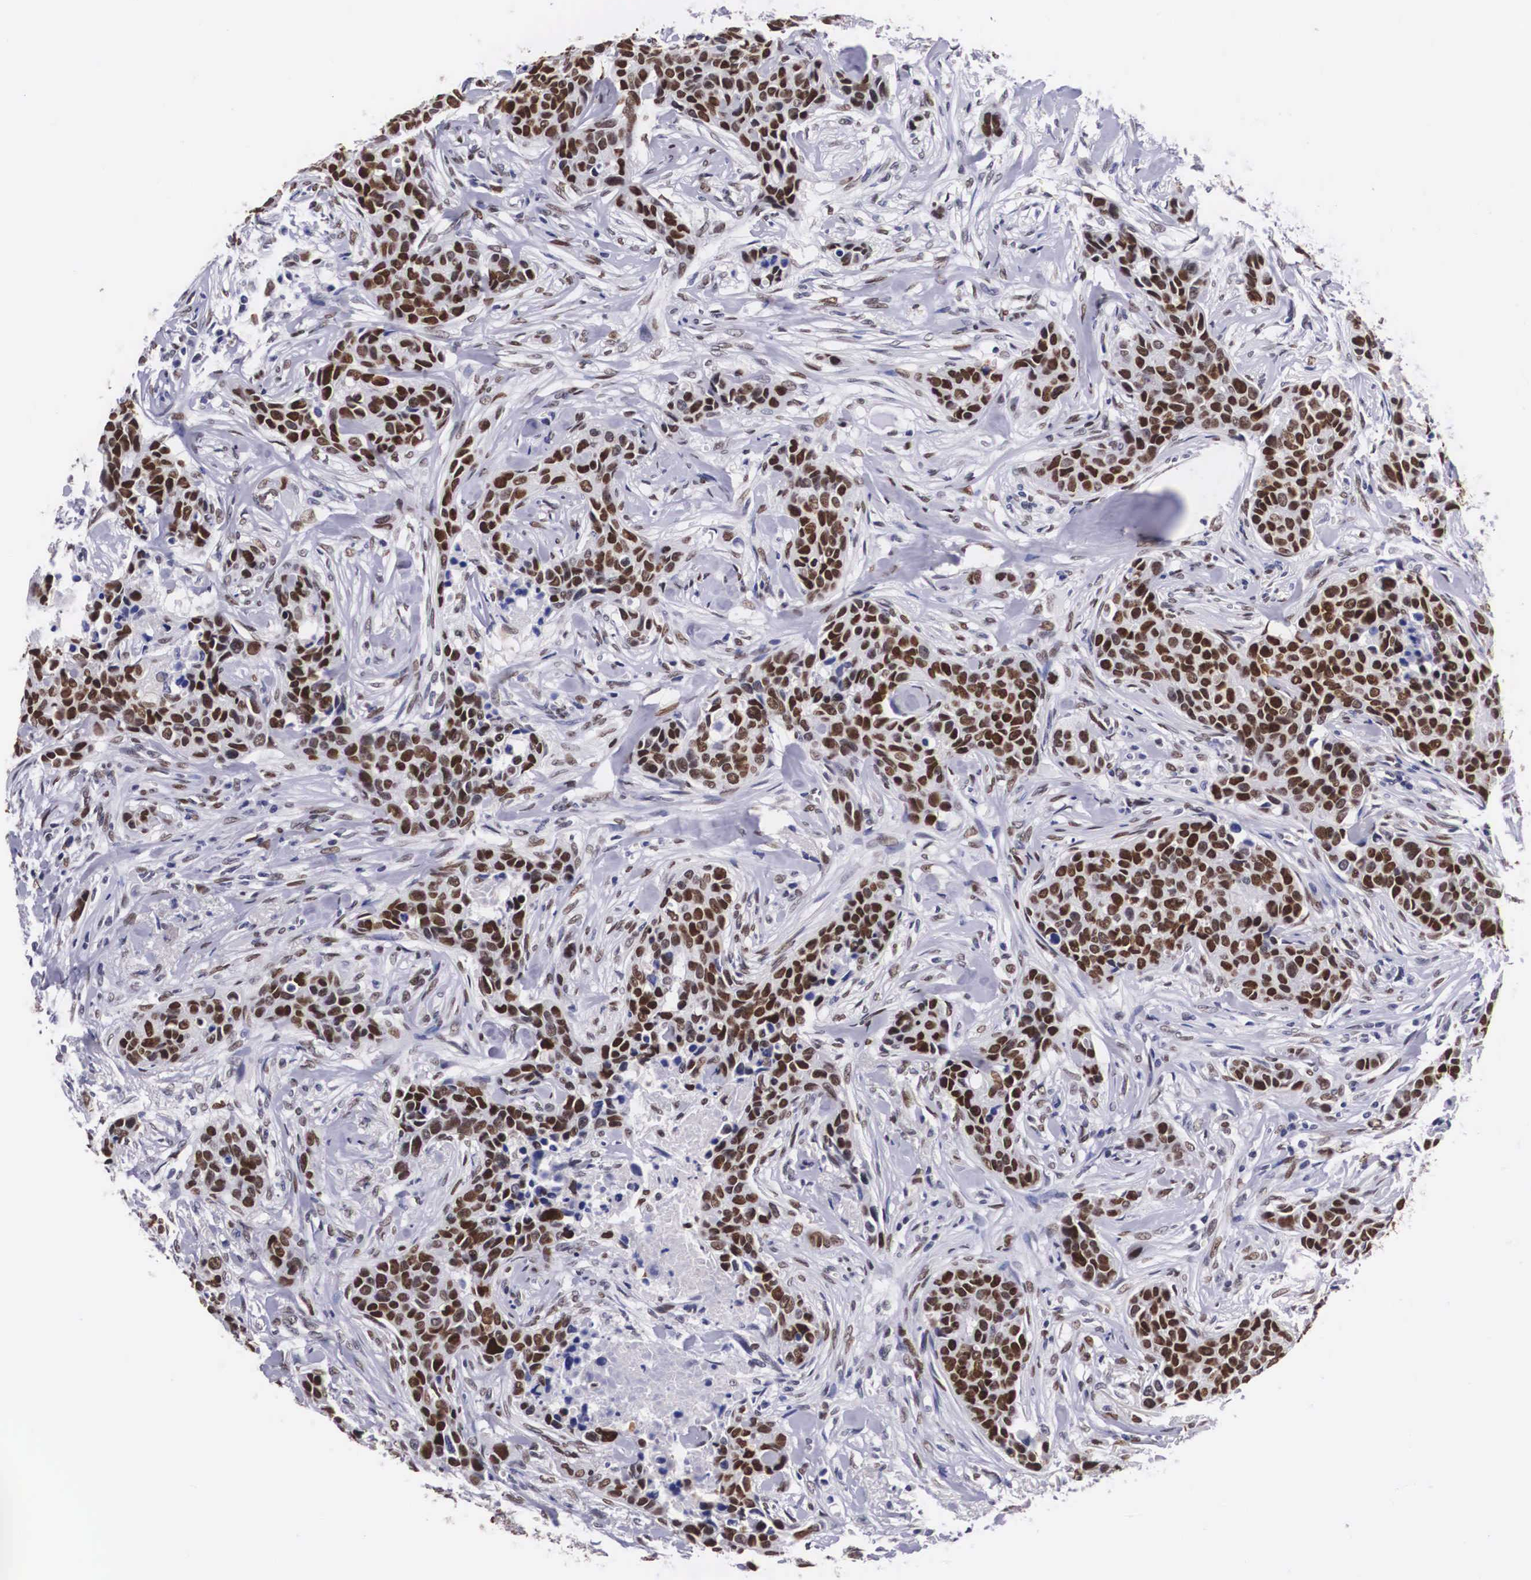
{"staining": {"intensity": "strong", "quantity": ">75%", "location": "nuclear"}, "tissue": "breast cancer", "cell_type": "Tumor cells", "image_type": "cancer", "snomed": [{"axis": "morphology", "description": "Duct carcinoma"}, {"axis": "topography", "description": "Breast"}], "caption": "Immunohistochemical staining of breast cancer (invasive ductal carcinoma) demonstrates high levels of strong nuclear staining in about >75% of tumor cells.", "gene": "KHDRBS3", "patient": {"sex": "female", "age": 91}}